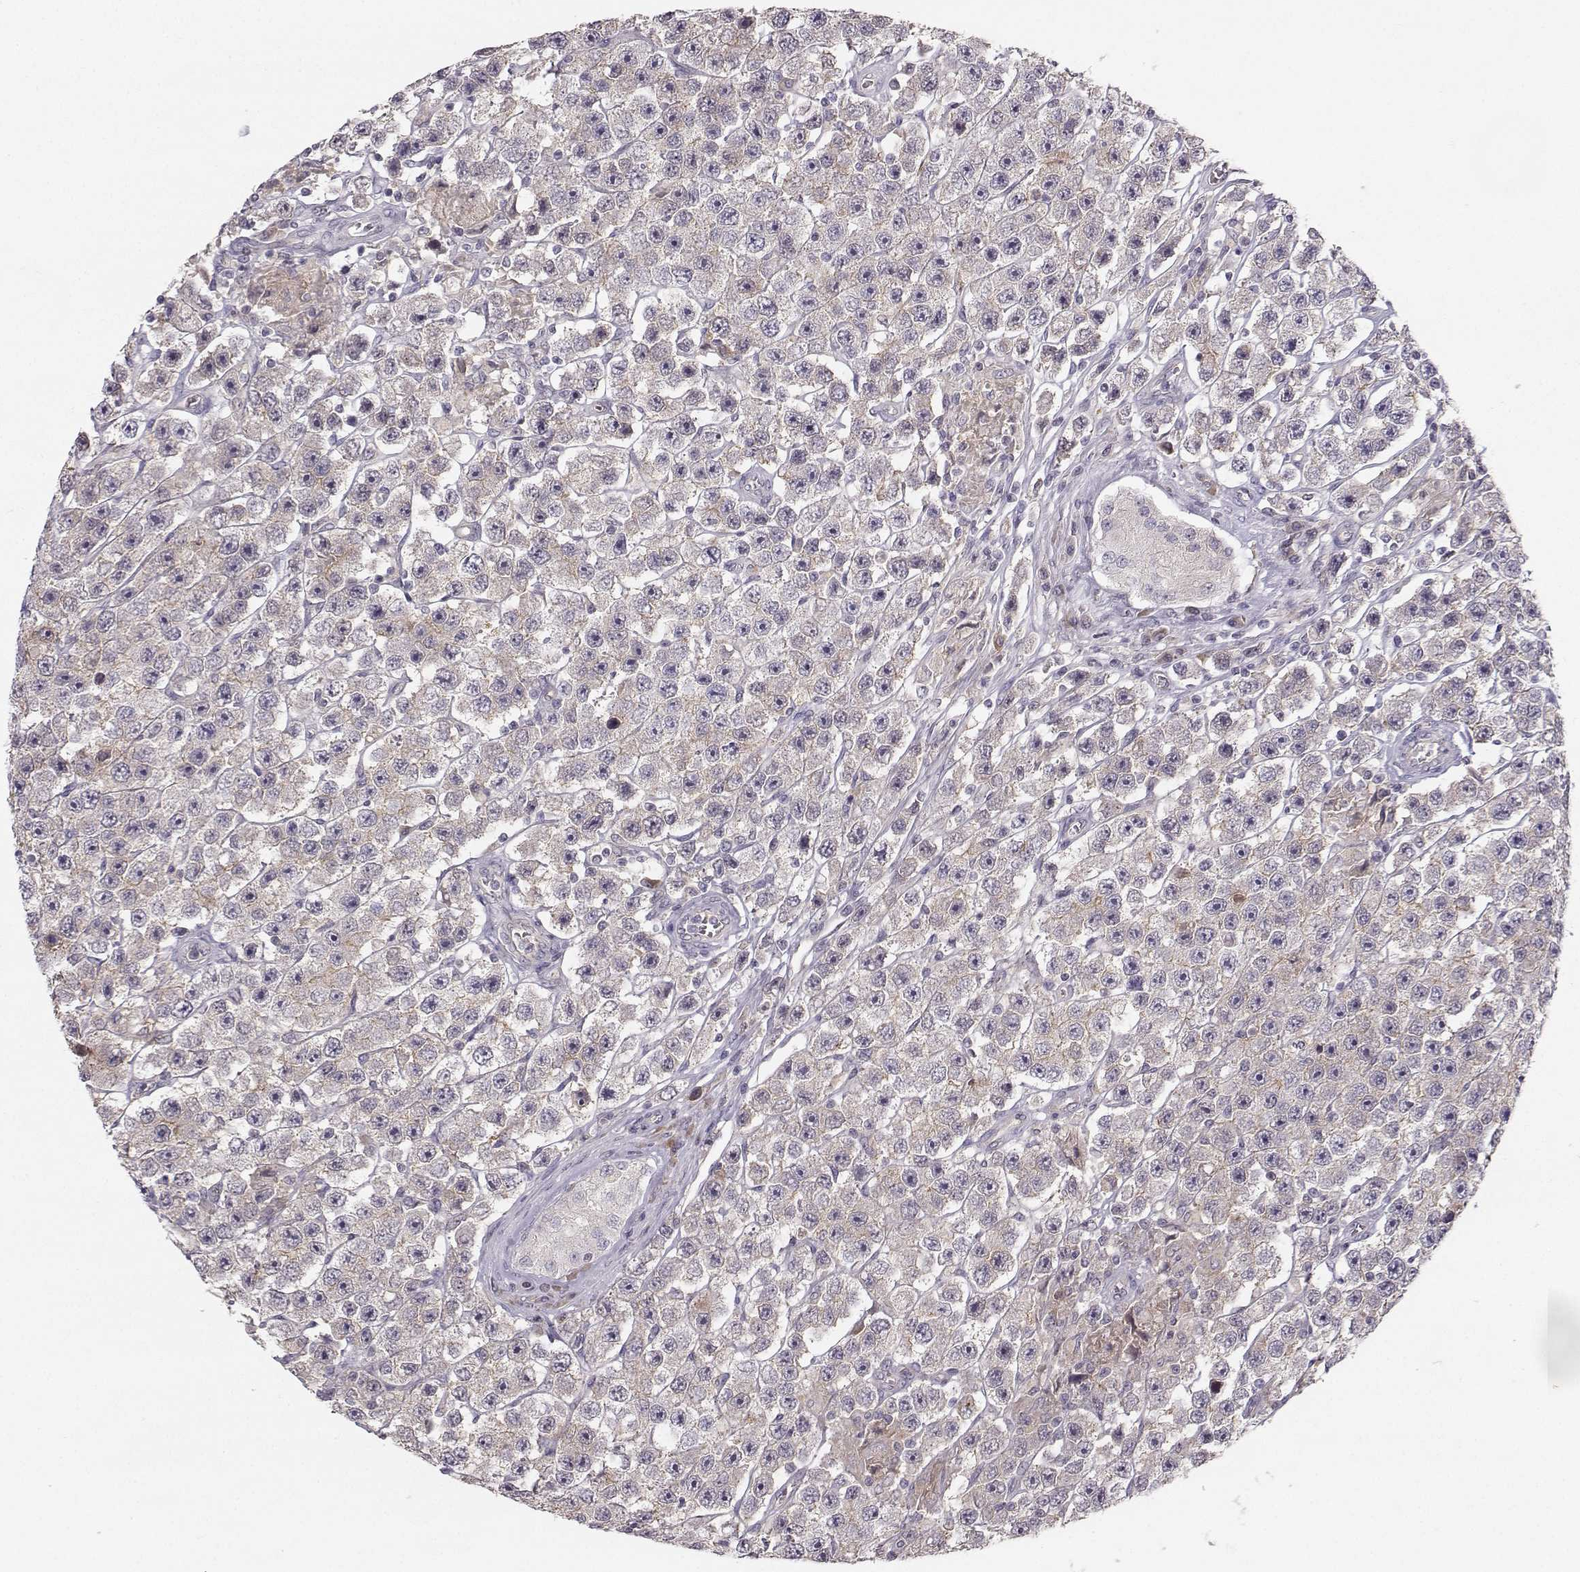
{"staining": {"intensity": "negative", "quantity": "none", "location": "none"}, "tissue": "testis cancer", "cell_type": "Tumor cells", "image_type": "cancer", "snomed": [{"axis": "morphology", "description": "Seminoma, NOS"}, {"axis": "topography", "description": "Testis"}], "caption": "An immunohistochemistry (IHC) photomicrograph of testis cancer (seminoma) is shown. There is no staining in tumor cells of testis cancer (seminoma).", "gene": "OPRD1", "patient": {"sex": "male", "age": 45}}